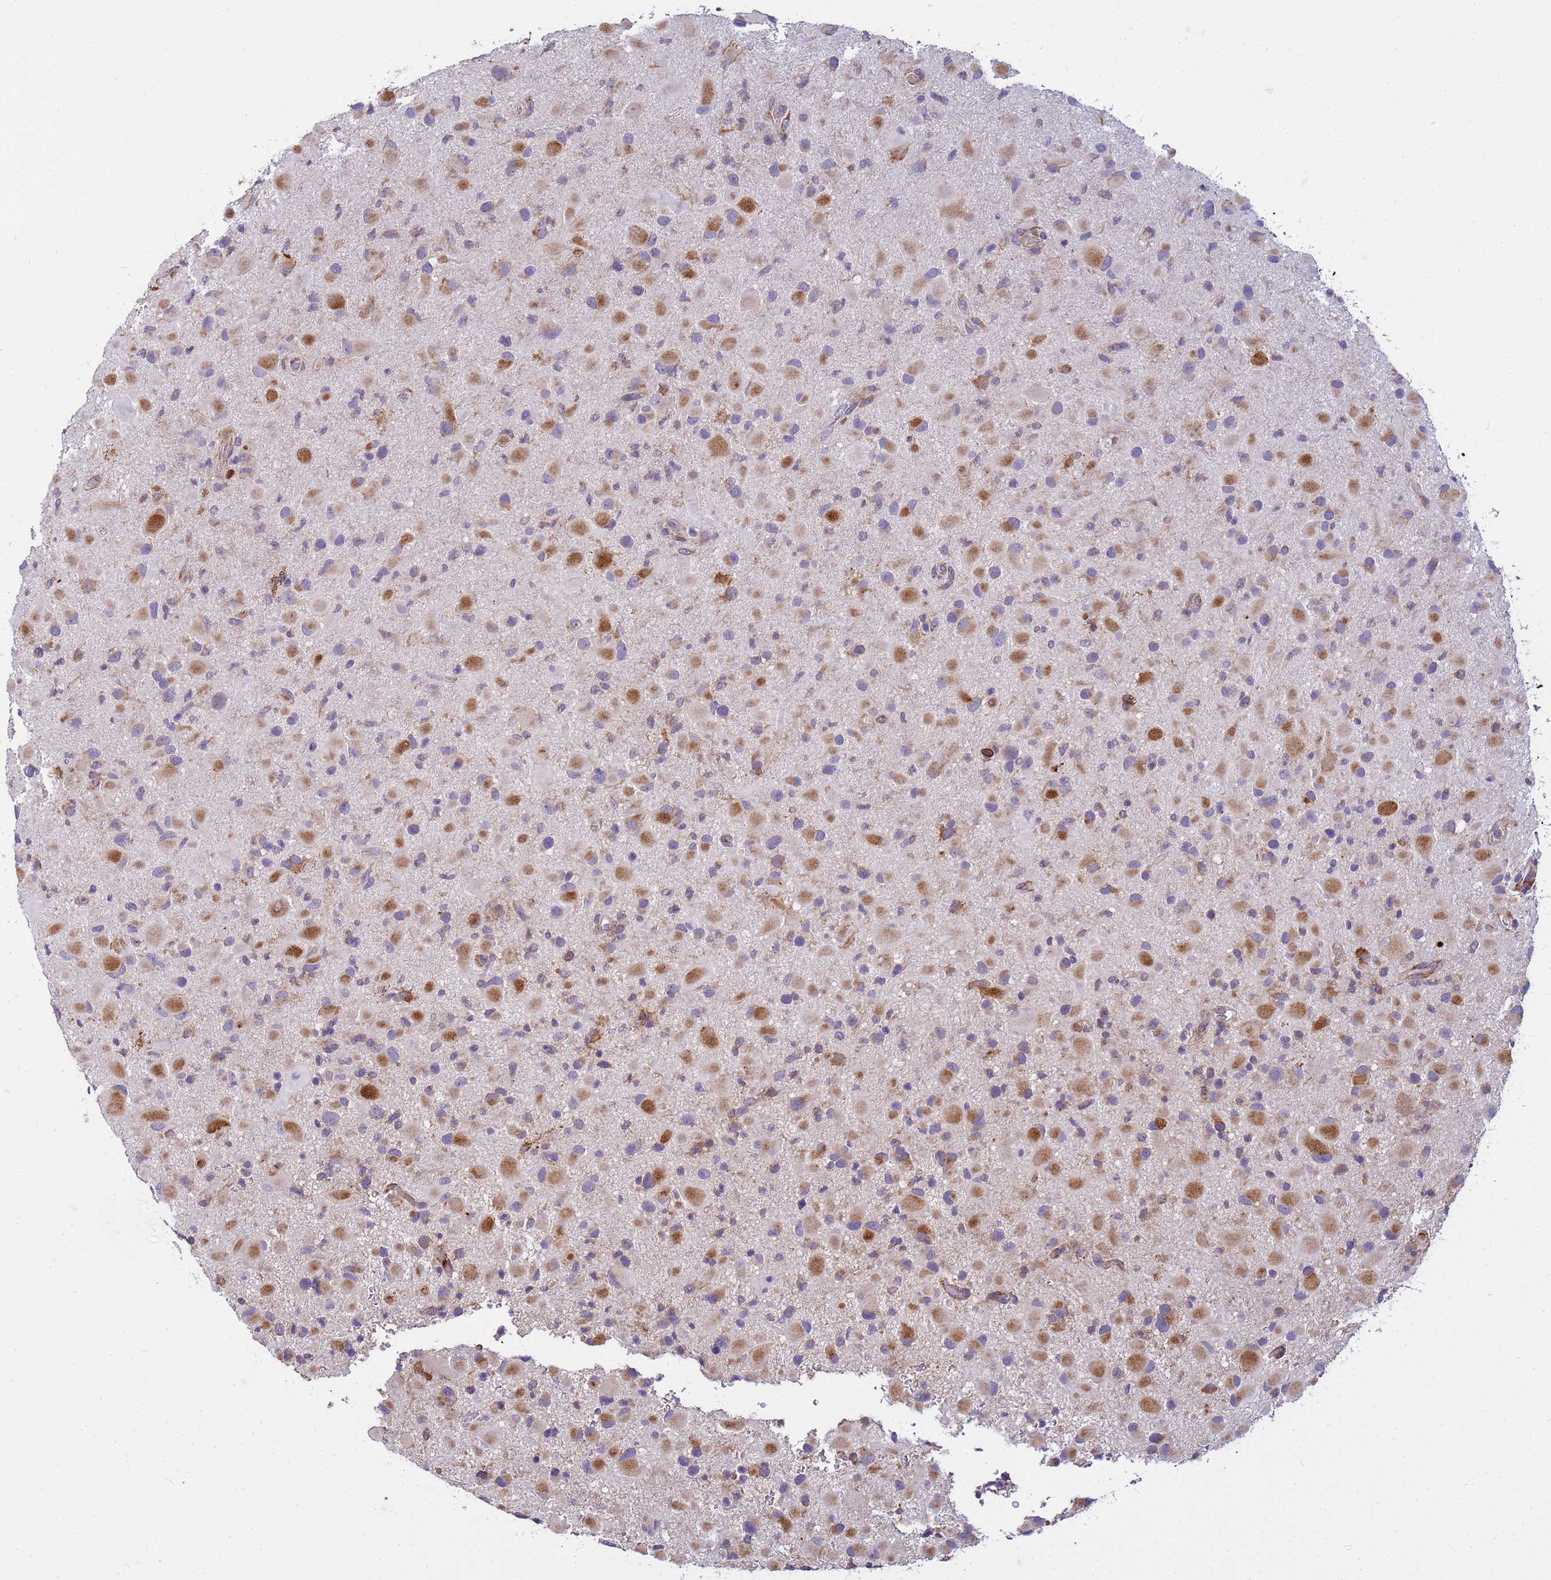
{"staining": {"intensity": "moderate", "quantity": "25%-75%", "location": "cytoplasmic/membranous"}, "tissue": "glioma", "cell_type": "Tumor cells", "image_type": "cancer", "snomed": [{"axis": "morphology", "description": "Glioma, malignant, Low grade"}, {"axis": "topography", "description": "Brain"}], "caption": "Immunohistochemistry (IHC) histopathology image of human malignant glioma (low-grade) stained for a protein (brown), which shows medium levels of moderate cytoplasmic/membranous expression in approximately 25%-75% of tumor cells.", "gene": "THAP5", "patient": {"sex": "female", "age": 32}}